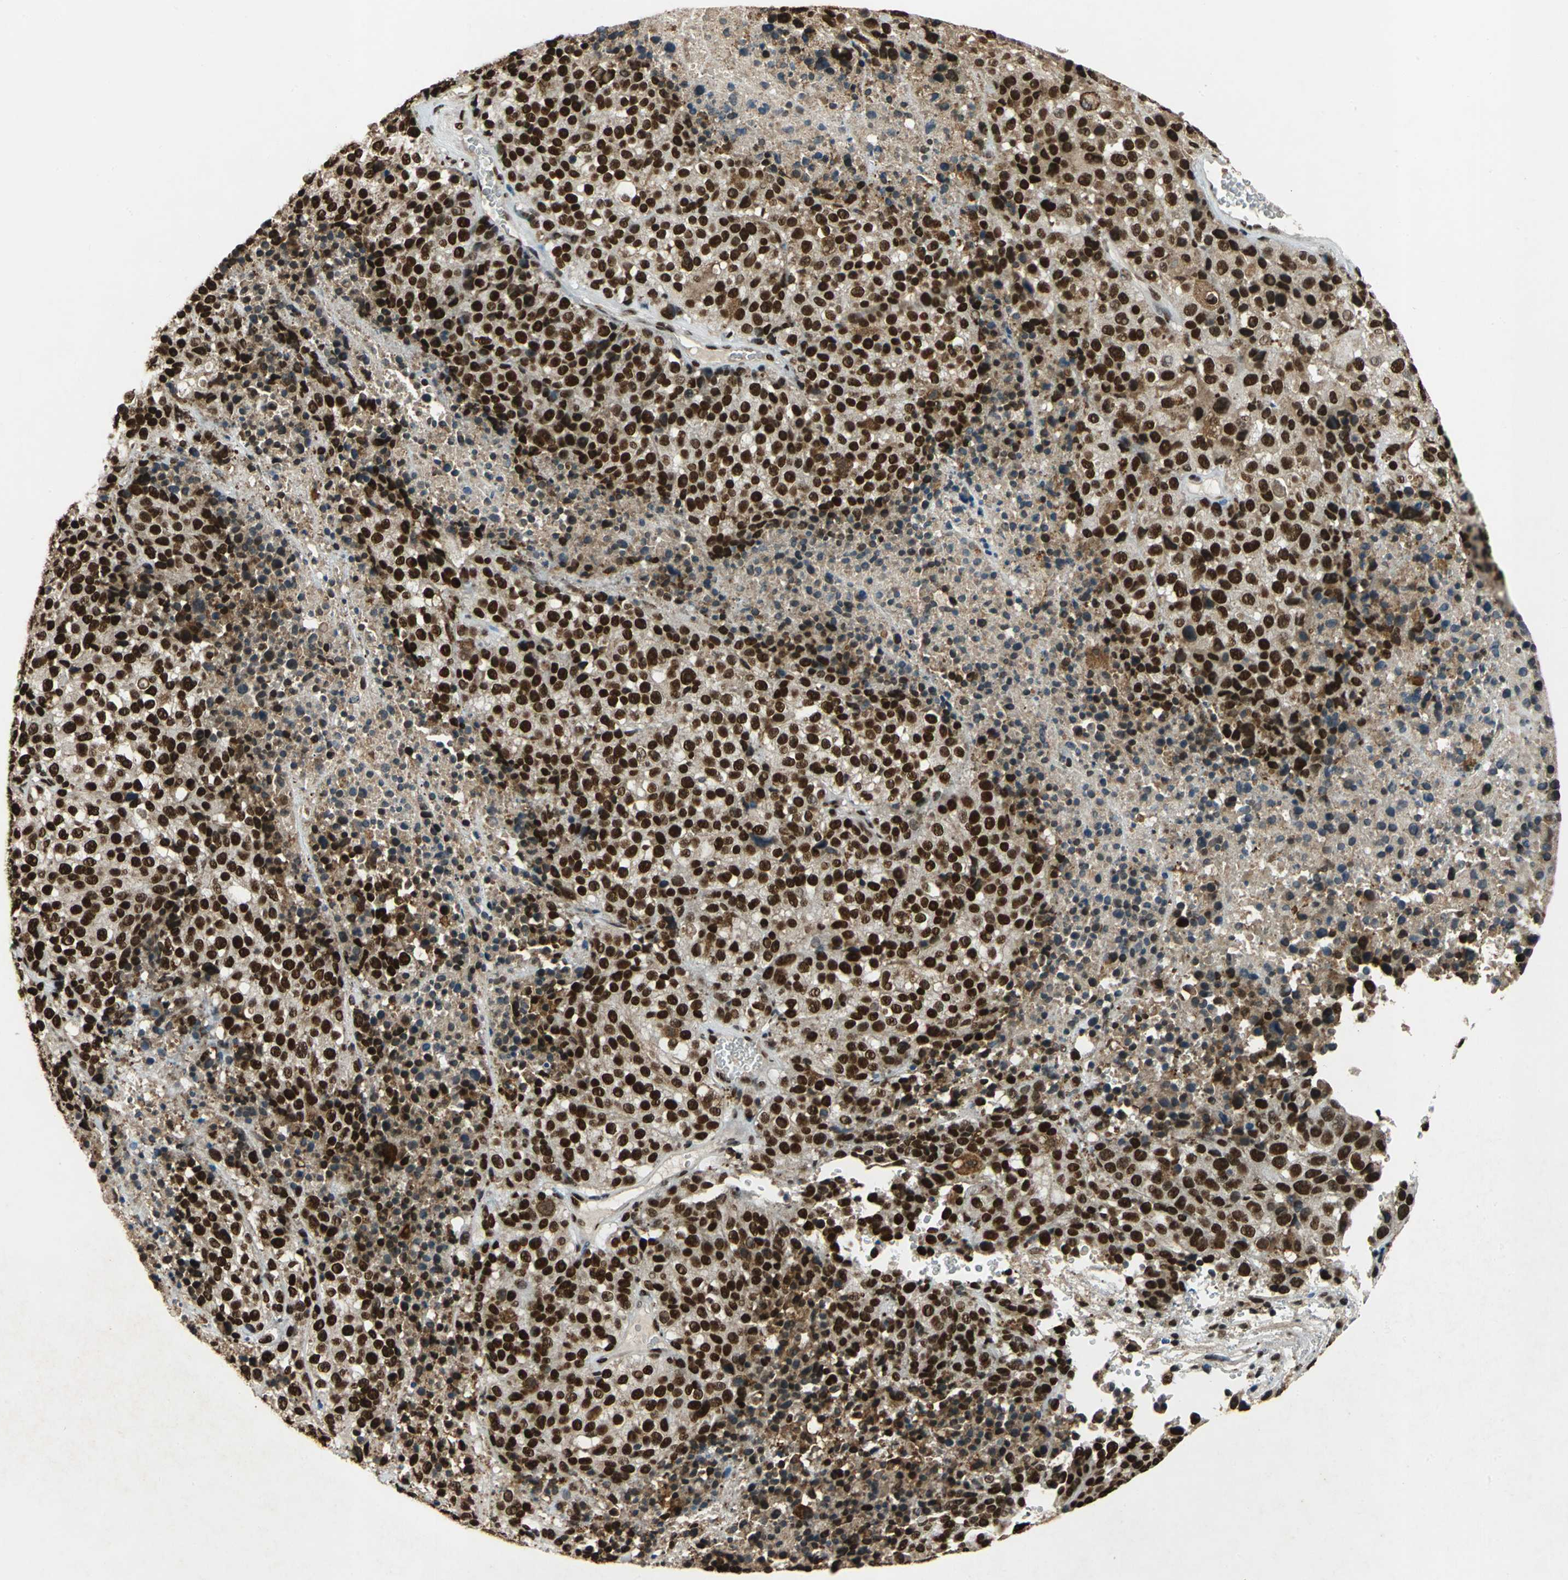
{"staining": {"intensity": "strong", "quantity": ">75%", "location": "nuclear"}, "tissue": "melanoma", "cell_type": "Tumor cells", "image_type": "cancer", "snomed": [{"axis": "morphology", "description": "Malignant melanoma, Metastatic site"}, {"axis": "topography", "description": "Cerebral cortex"}], "caption": "Melanoma stained for a protein (brown) shows strong nuclear positive positivity in approximately >75% of tumor cells.", "gene": "MTA2", "patient": {"sex": "female", "age": 52}}